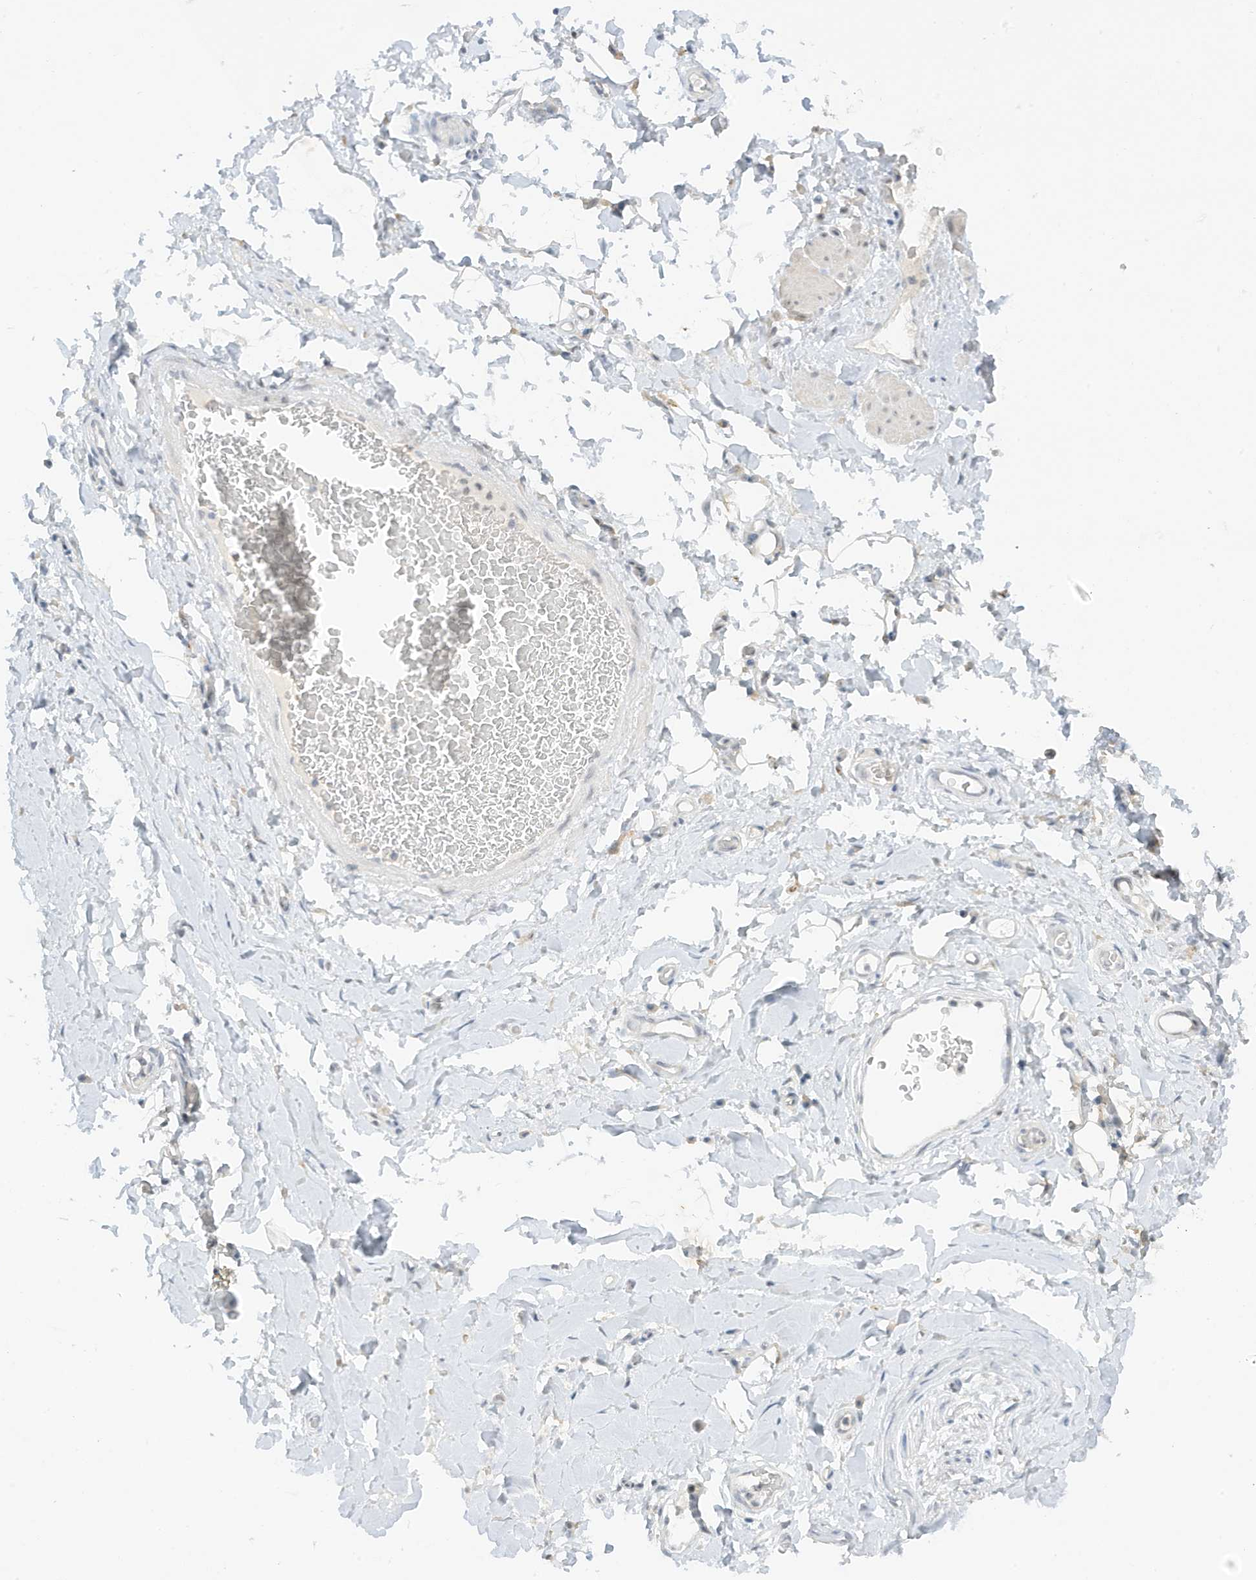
{"staining": {"intensity": "negative", "quantity": "none", "location": "none"}, "tissue": "adipose tissue", "cell_type": "Adipocytes", "image_type": "normal", "snomed": [{"axis": "morphology", "description": "Normal tissue, NOS"}, {"axis": "morphology", "description": "Adenocarcinoma, NOS"}, {"axis": "topography", "description": "Stomach, upper"}, {"axis": "topography", "description": "Peripheral nerve tissue"}], "caption": "IHC of unremarkable adipose tissue demonstrates no positivity in adipocytes.", "gene": "MSL3", "patient": {"sex": "male", "age": 62}}